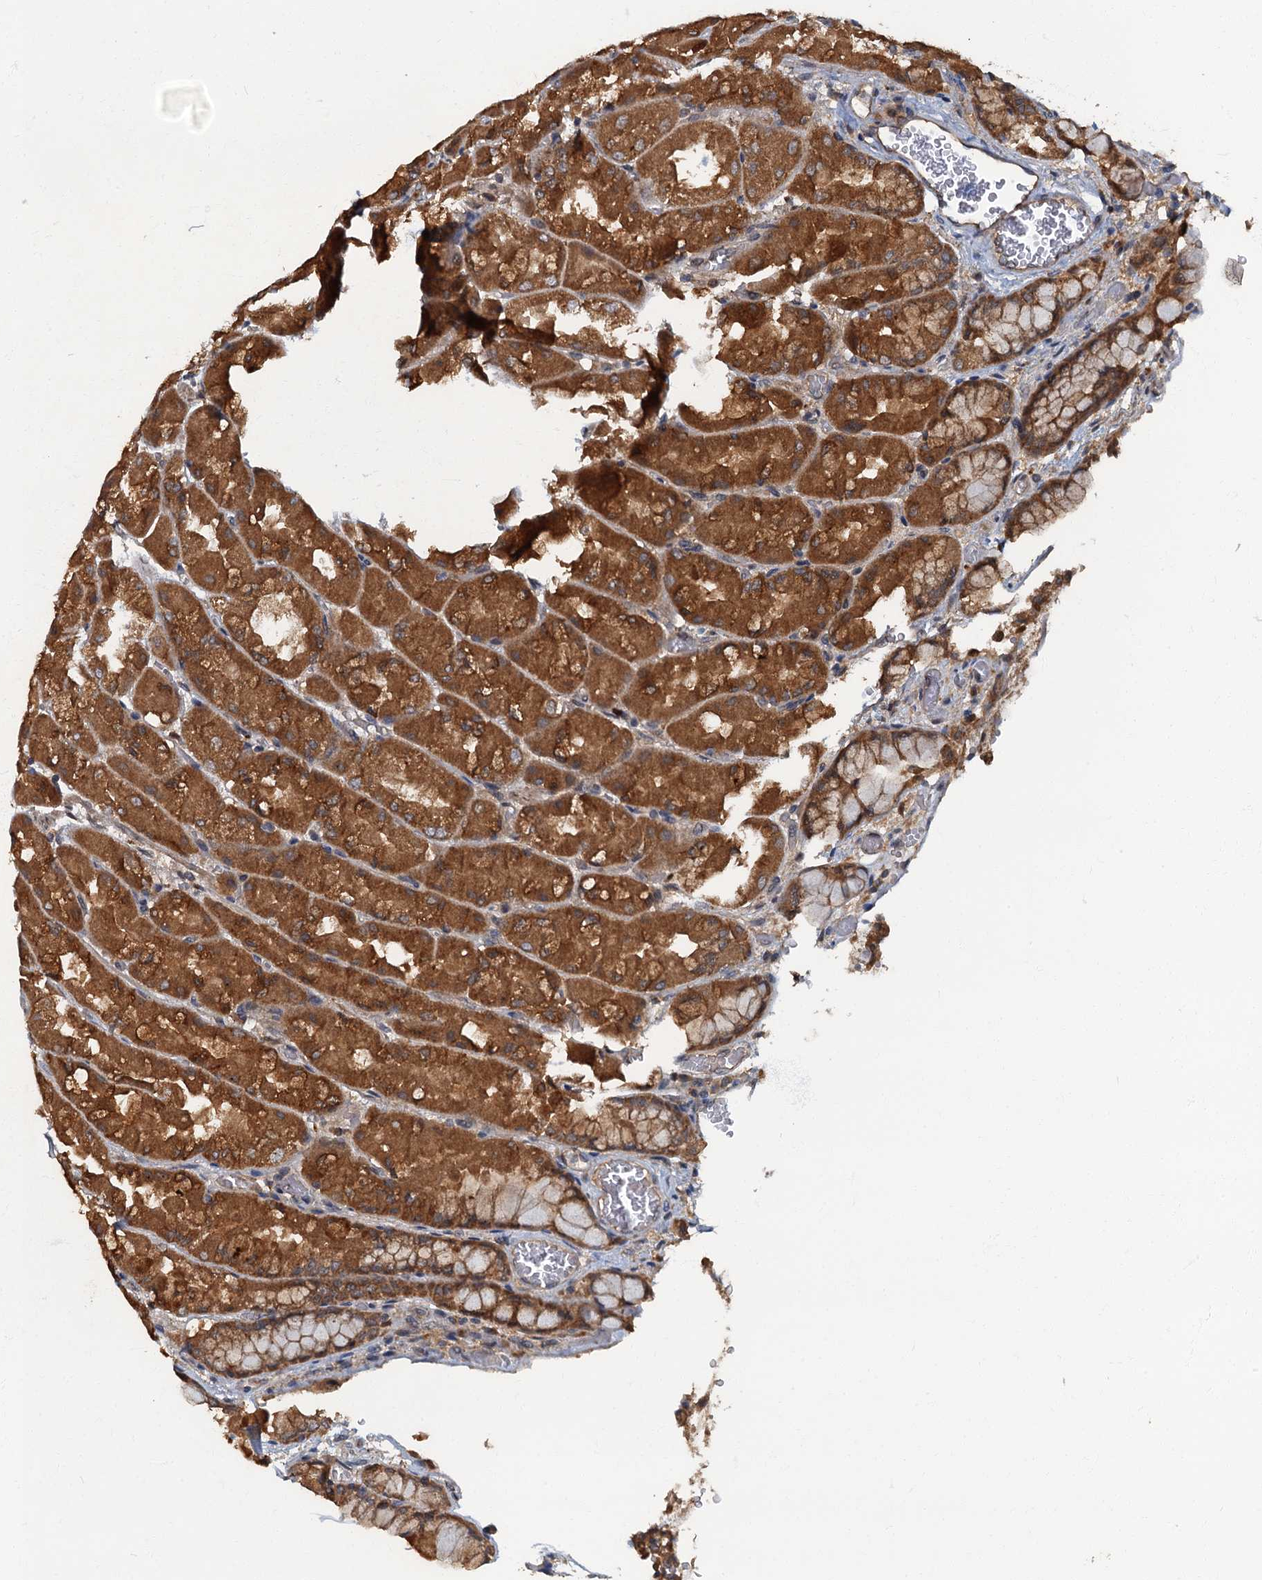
{"staining": {"intensity": "strong", "quantity": ">75%", "location": "cytoplasmic/membranous,nuclear"}, "tissue": "stomach", "cell_type": "Glandular cells", "image_type": "normal", "snomed": [{"axis": "morphology", "description": "Normal tissue, NOS"}, {"axis": "topography", "description": "Stomach"}], "caption": "Strong cytoplasmic/membranous,nuclear protein staining is identified in about >75% of glandular cells in stomach.", "gene": "WDCP", "patient": {"sex": "female", "age": 61}}